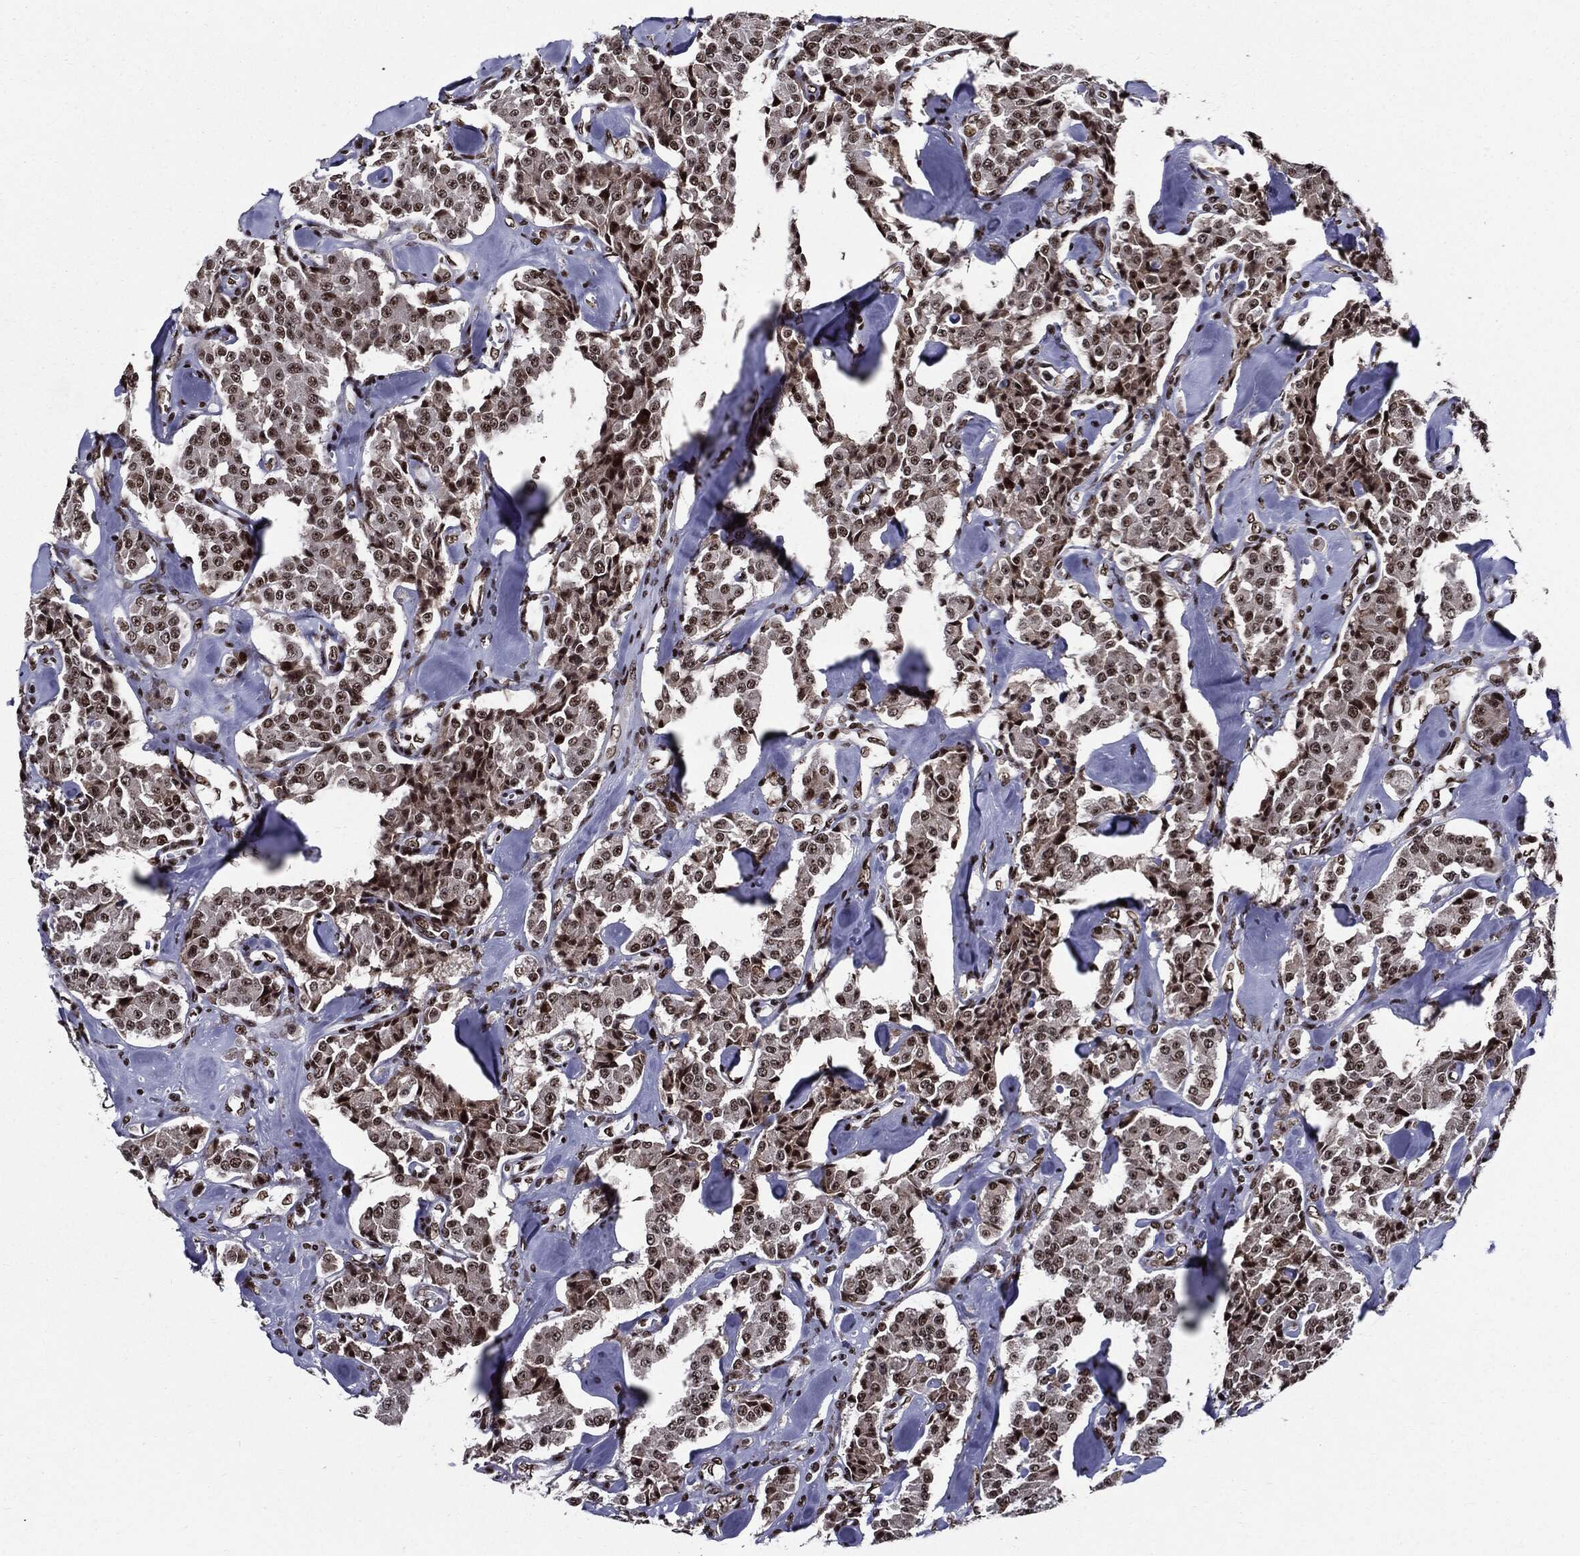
{"staining": {"intensity": "moderate", "quantity": ">75%", "location": "nuclear"}, "tissue": "carcinoid", "cell_type": "Tumor cells", "image_type": "cancer", "snomed": [{"axis": "morphology", "description": "Carcinoid, malignant, NOS"}, {"axis": "topography", "description": "Pancreas"}], "caption": "Human carcinoid stained for a protein (brown) exhibits moderate nuclear positive positivity in about >75% of tumor cells.", "gene": "ZFP91", "patient": {"sex": "male", "age": 41}}